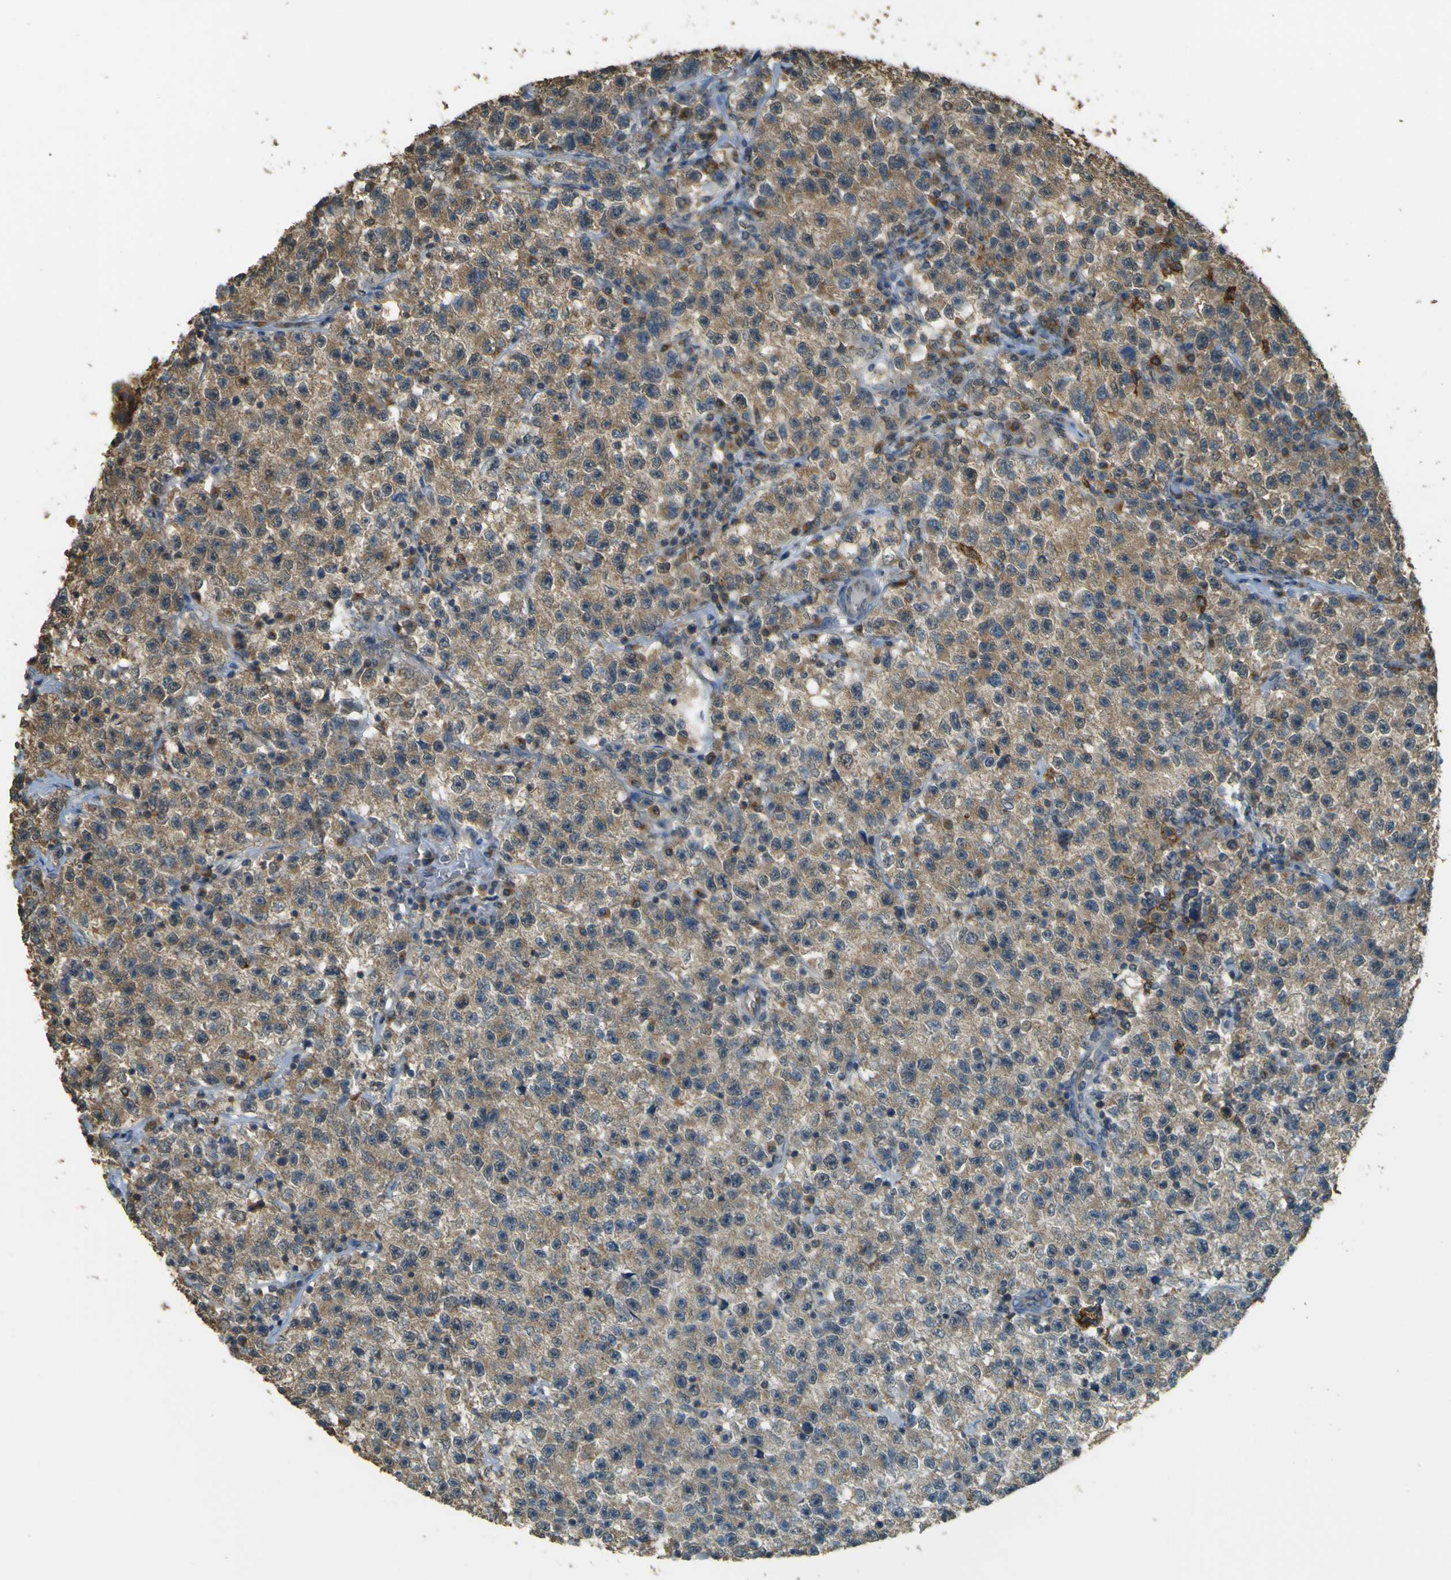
{"staining": {"intensity": "moderate", "quantity": ">75%", "location": "cytoplasmic/membranous"}, "tissue": "testis cancer", "cell_type": "Tumor cells", "image_type": "cancer", "snomed": [{"axis": "morphology", "description": "Seminoma, NOS"}, {"axis": "topography", "description": "Testis"}], "caption": "Testis cancer (seminoma) stained with immunohistochemistry (IHC) reveals moderate cytoplasmic/membranous positivity in about >75% of tumor cells.", "gene": "GOLGA1", "patient": {"sex": "male", "age": 22}}